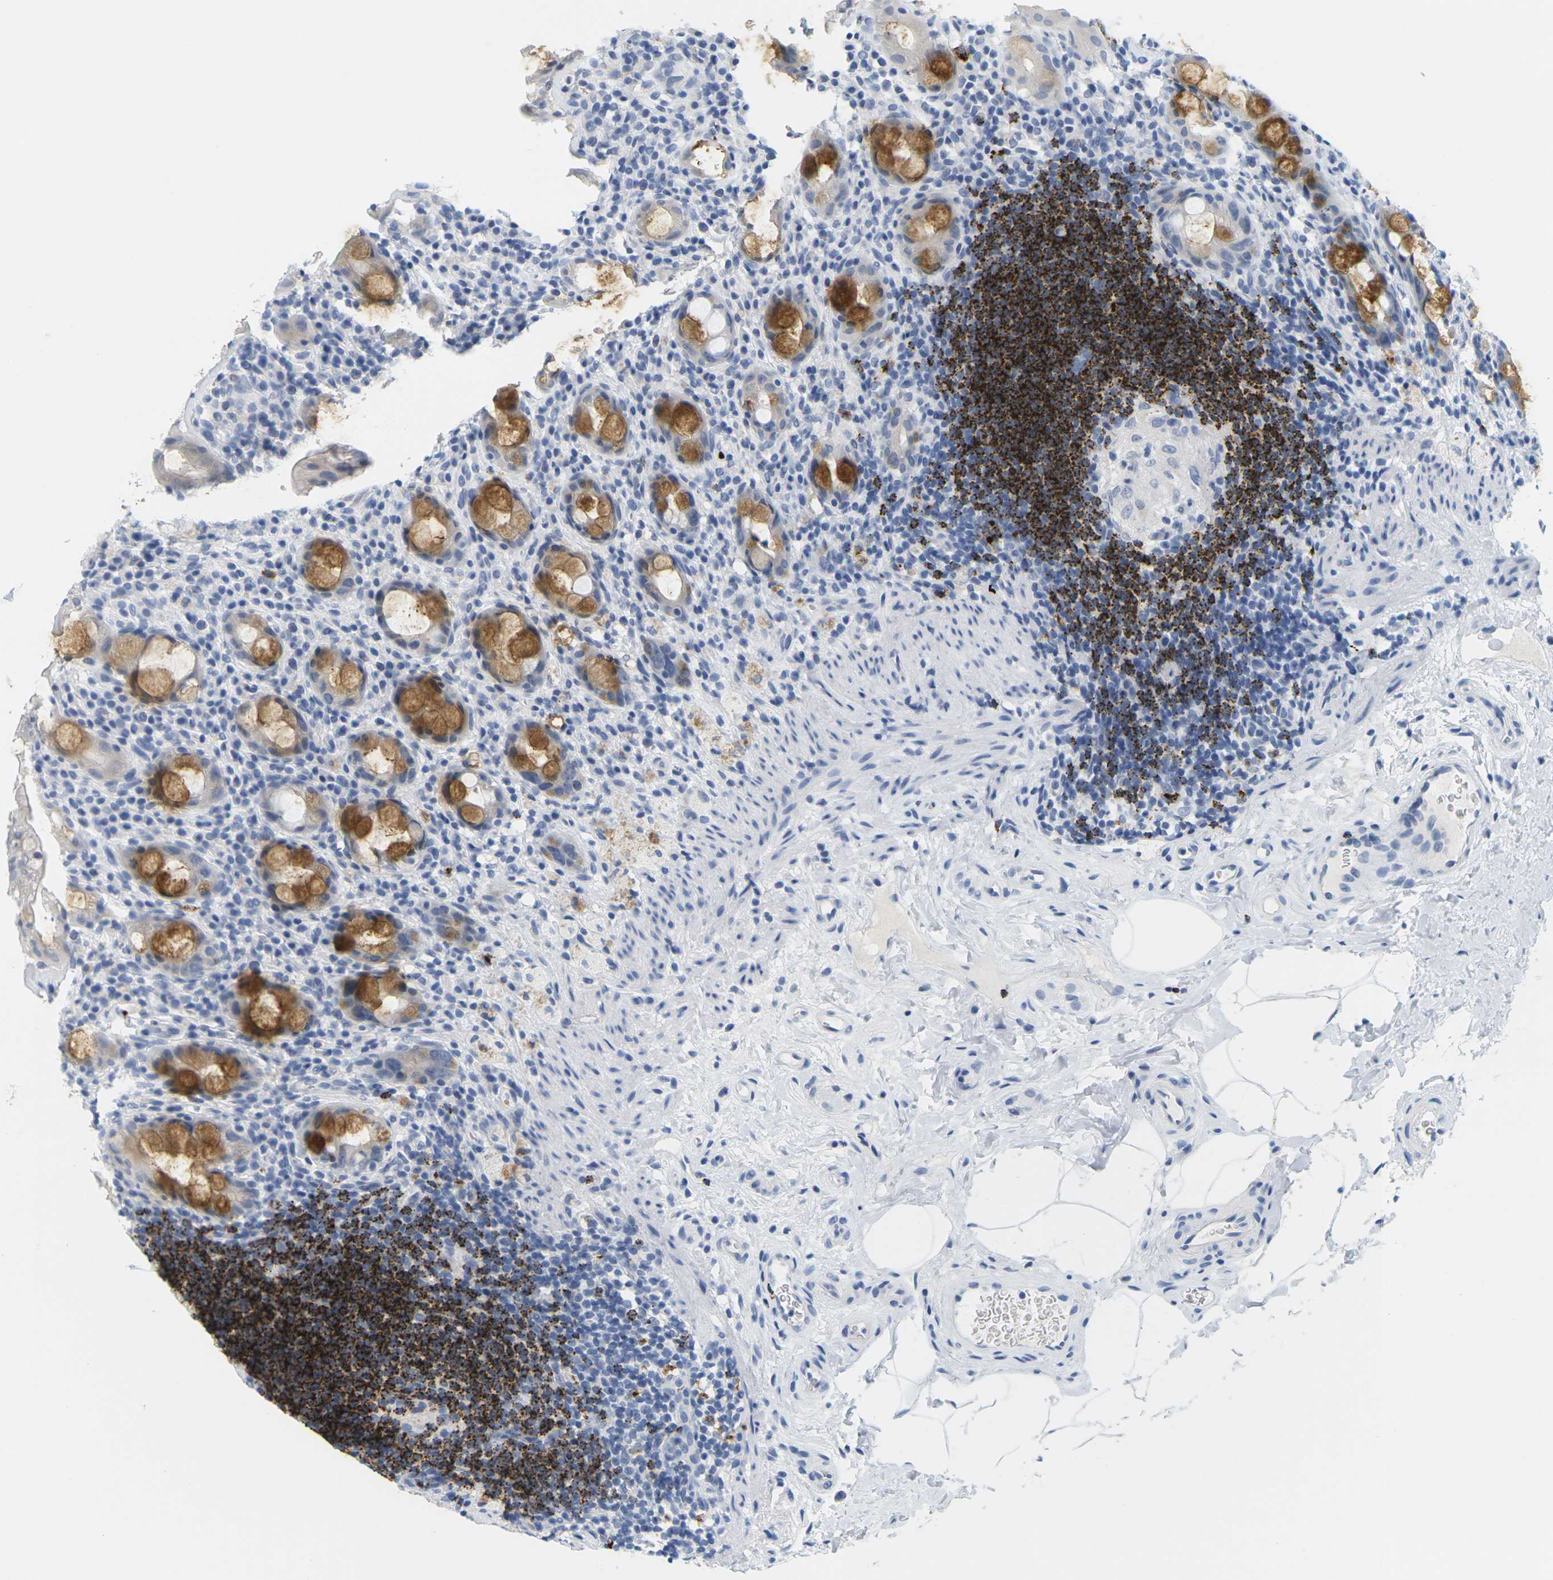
{"staining": {"intensity": "strong", "quantity": "25%-75%", "location": "cytoplasmic/membranous"}, "tissue": "rectum", "cell_type": "Glandular cells", "image_type": "normal", "snomed": [{"axis": "morphology", "description": "Normal tissue, NOS"}, {"axis": "topography", "description": "Rectum"}], "caption": "Immunohistochemical staining of unremarkable human rectum reveals high levels of strong cytoplasmic/membranous expression in approximately 25%-75% of glandular cells.", "gene": "HLA", "patient": {"sex": "male", "age": 44}}